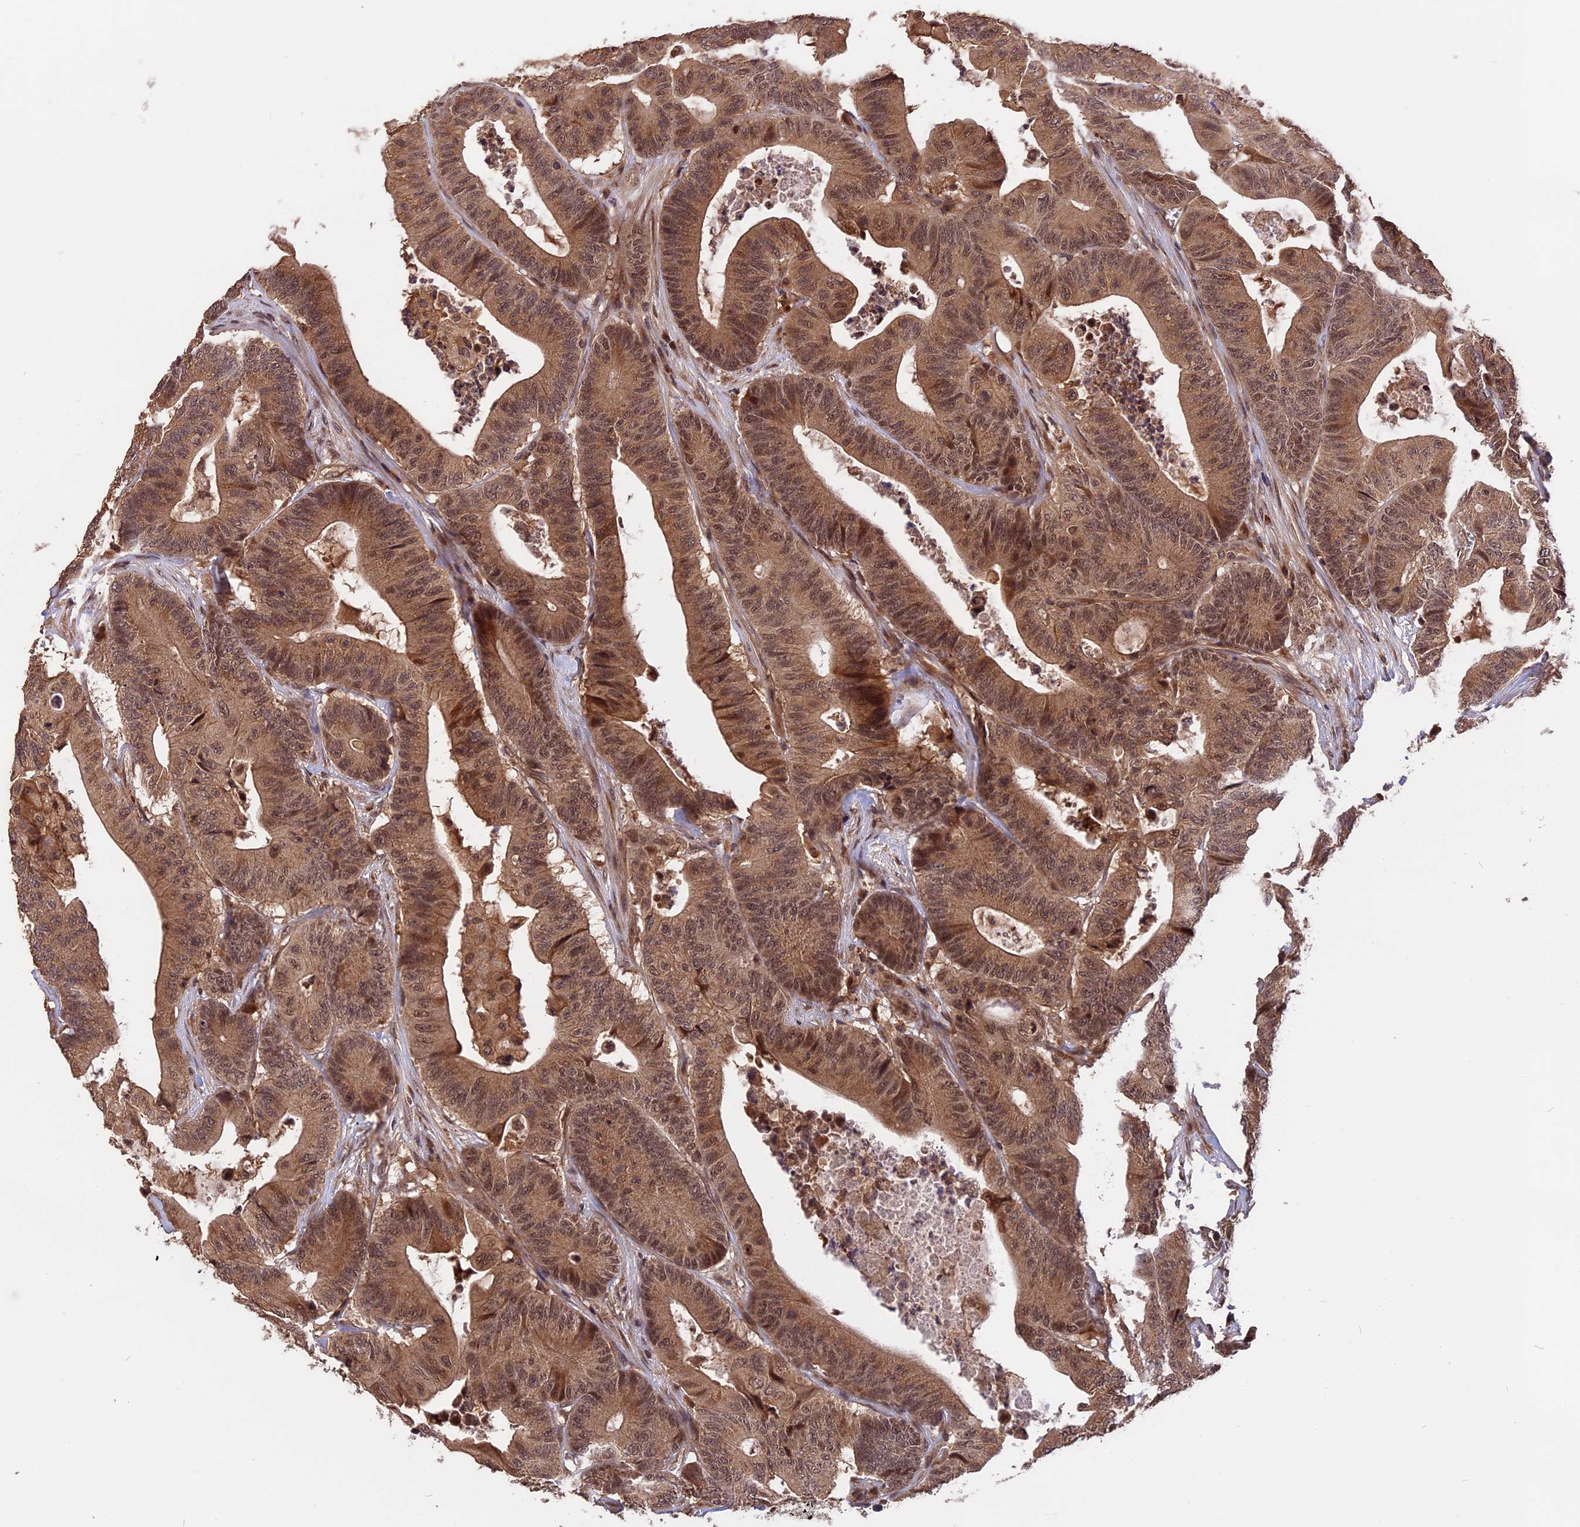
{"staining": {"intensity": "moderate", "quantity": ">75%", "location": "cytoplasmic/membranous,nuclear"}, "tissue": "colorectal cancer", "cell_type": "Tumor cells", "image_type": "cancer", "snomed": [{"axis": "morphology", "description": "Adenocarcinoma, NOS"}, {"axis": "topography", "description": "Colon"}], "caption": "This micrograph displays IHC staining of colorectal cancer (adenocarcinoma), with medium moderate cytoplasmic/membranous and nuclear positivity in approximately >75% of tumor cells.", "gene": "ESCO1", "patient": {"sex": "female", "age": 84}}